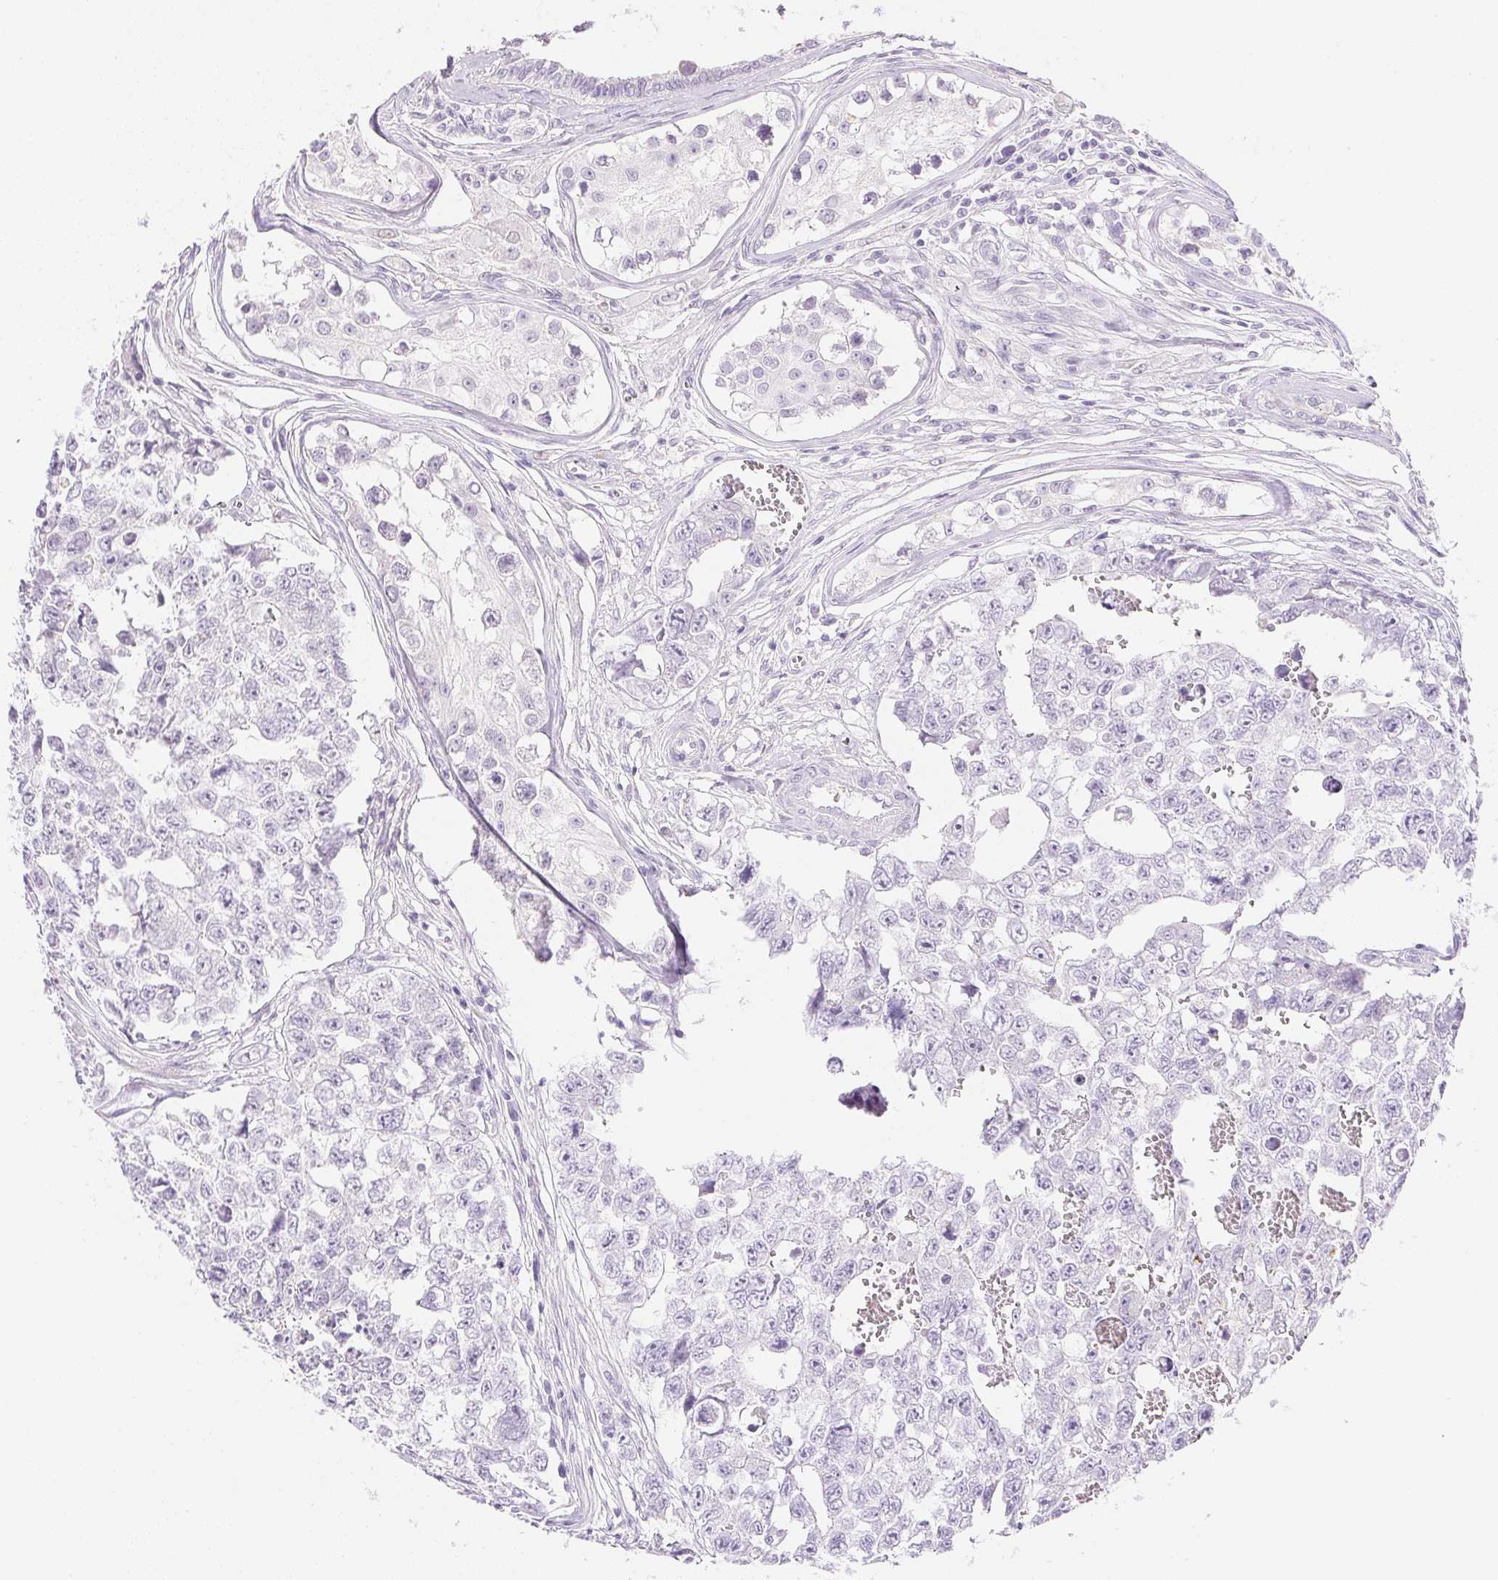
{"staining": {"intensity": "negative", "quantity": "none", "location": "none"}, "tissue": "testis cancer", "cell_type": "Tumor cells", "image_type": "cancer", "snomed": [{"axis": "morphology", "description": "Carcinoma, Embryonal, NOS"}, {"axis": "topography", "description": "Testis"}], "caption": "Tumor cells show no significant staining in testis cancer.", "gene": "TEKT1", "patient": {"sex": "male", "age": 18}}